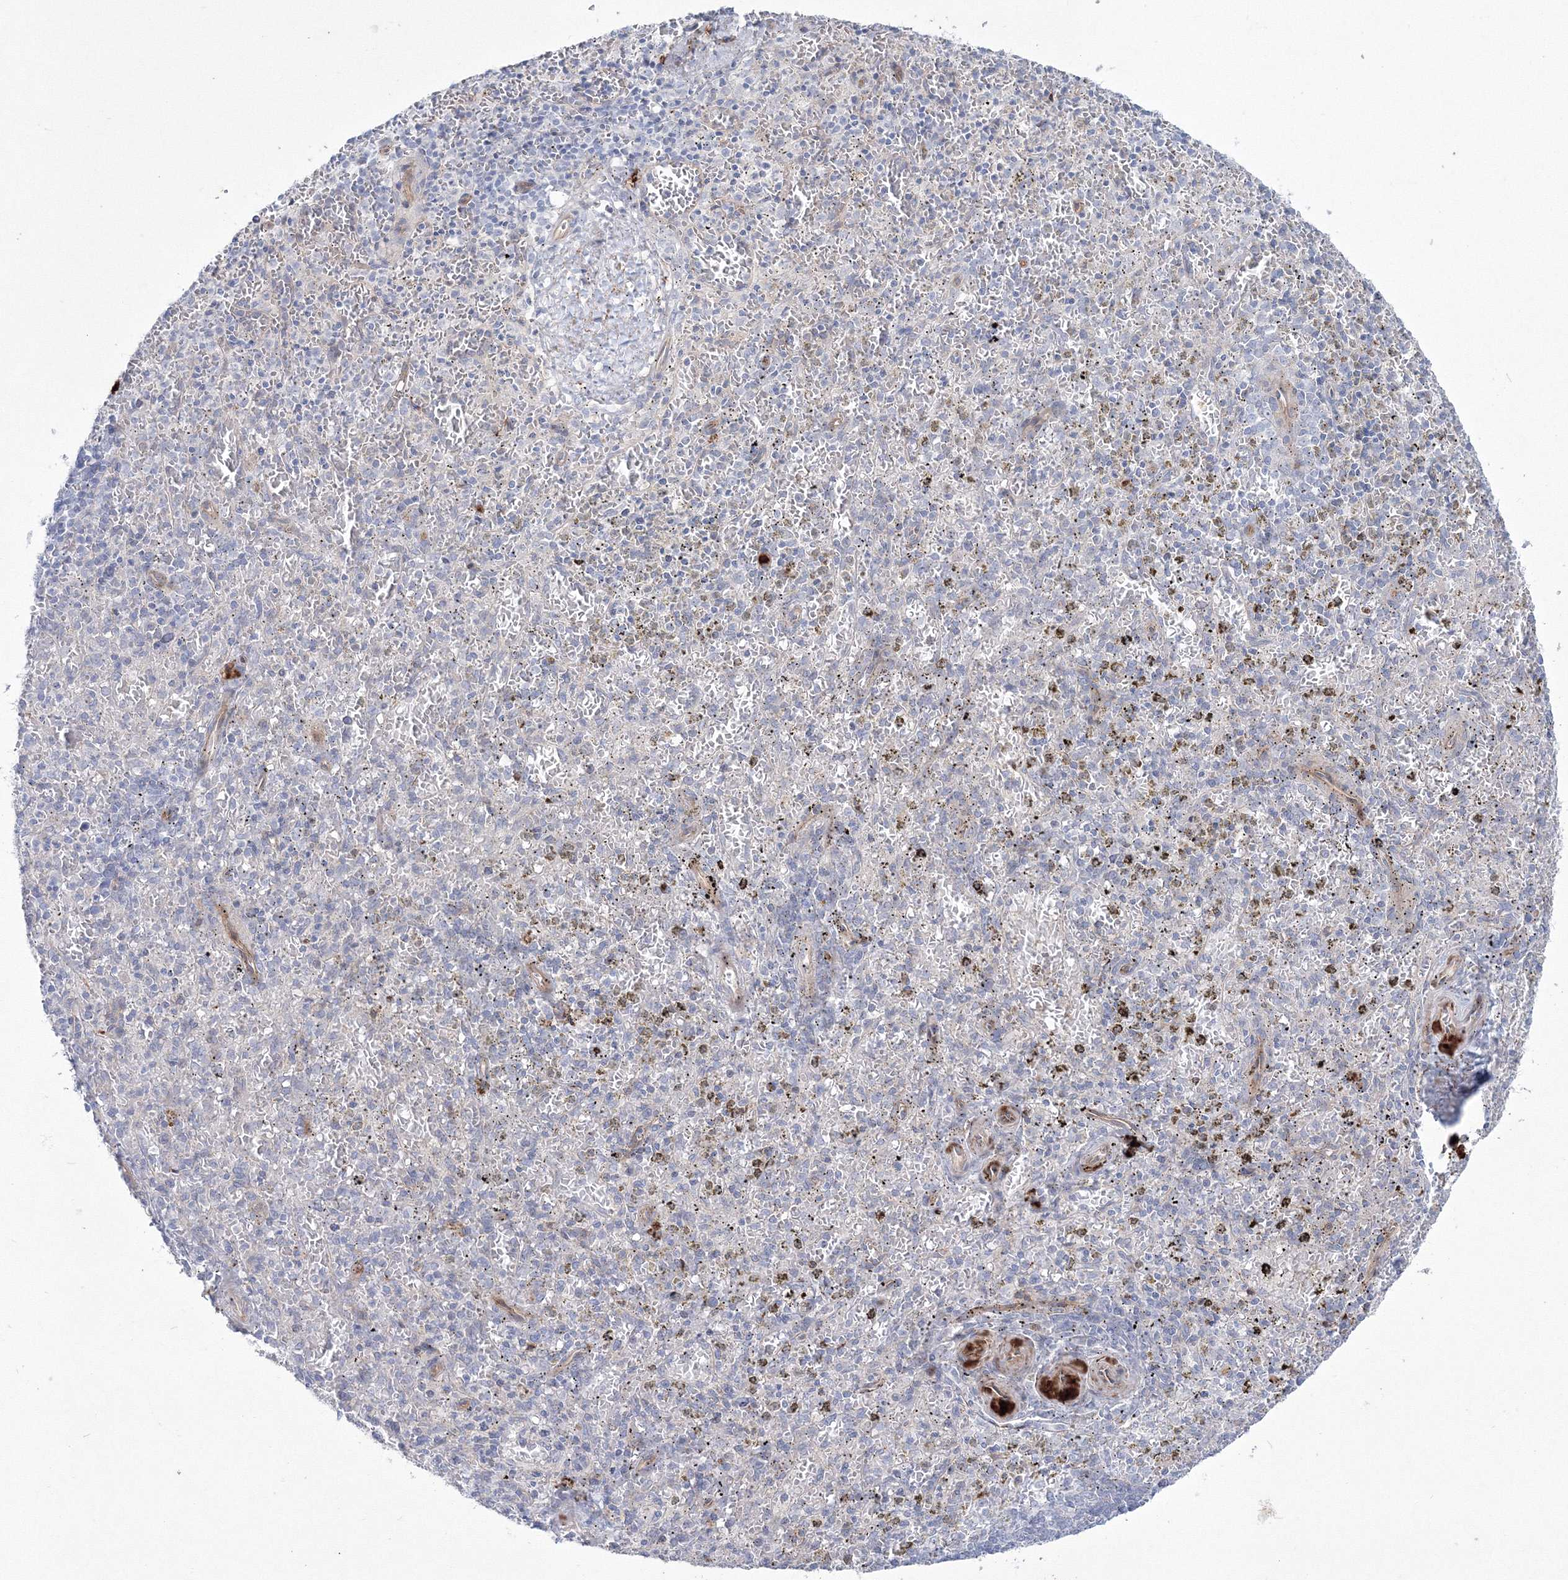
{"staining": {"intensity": "negative", "quantity": "none", "location": "none"}, "tissue": "spleen", "cell_type": "Cells in red pulp", "image_type": "normal", "snomed": [{"axis": "morphology", "description": "Normal tissue, NOS"}, {"axis": "topography", "description": "Spleen"}], "caption": "Cells in red pulp are negative for protein expression in normal human spleen. The staining was performed using DAB to visualize the protein expression in brown, while the nuclei were stained in blue with hematoxylin (Magnification: 20x).", "gene": "HYAL2", "patient": {"sex": "male", "age": 72}}